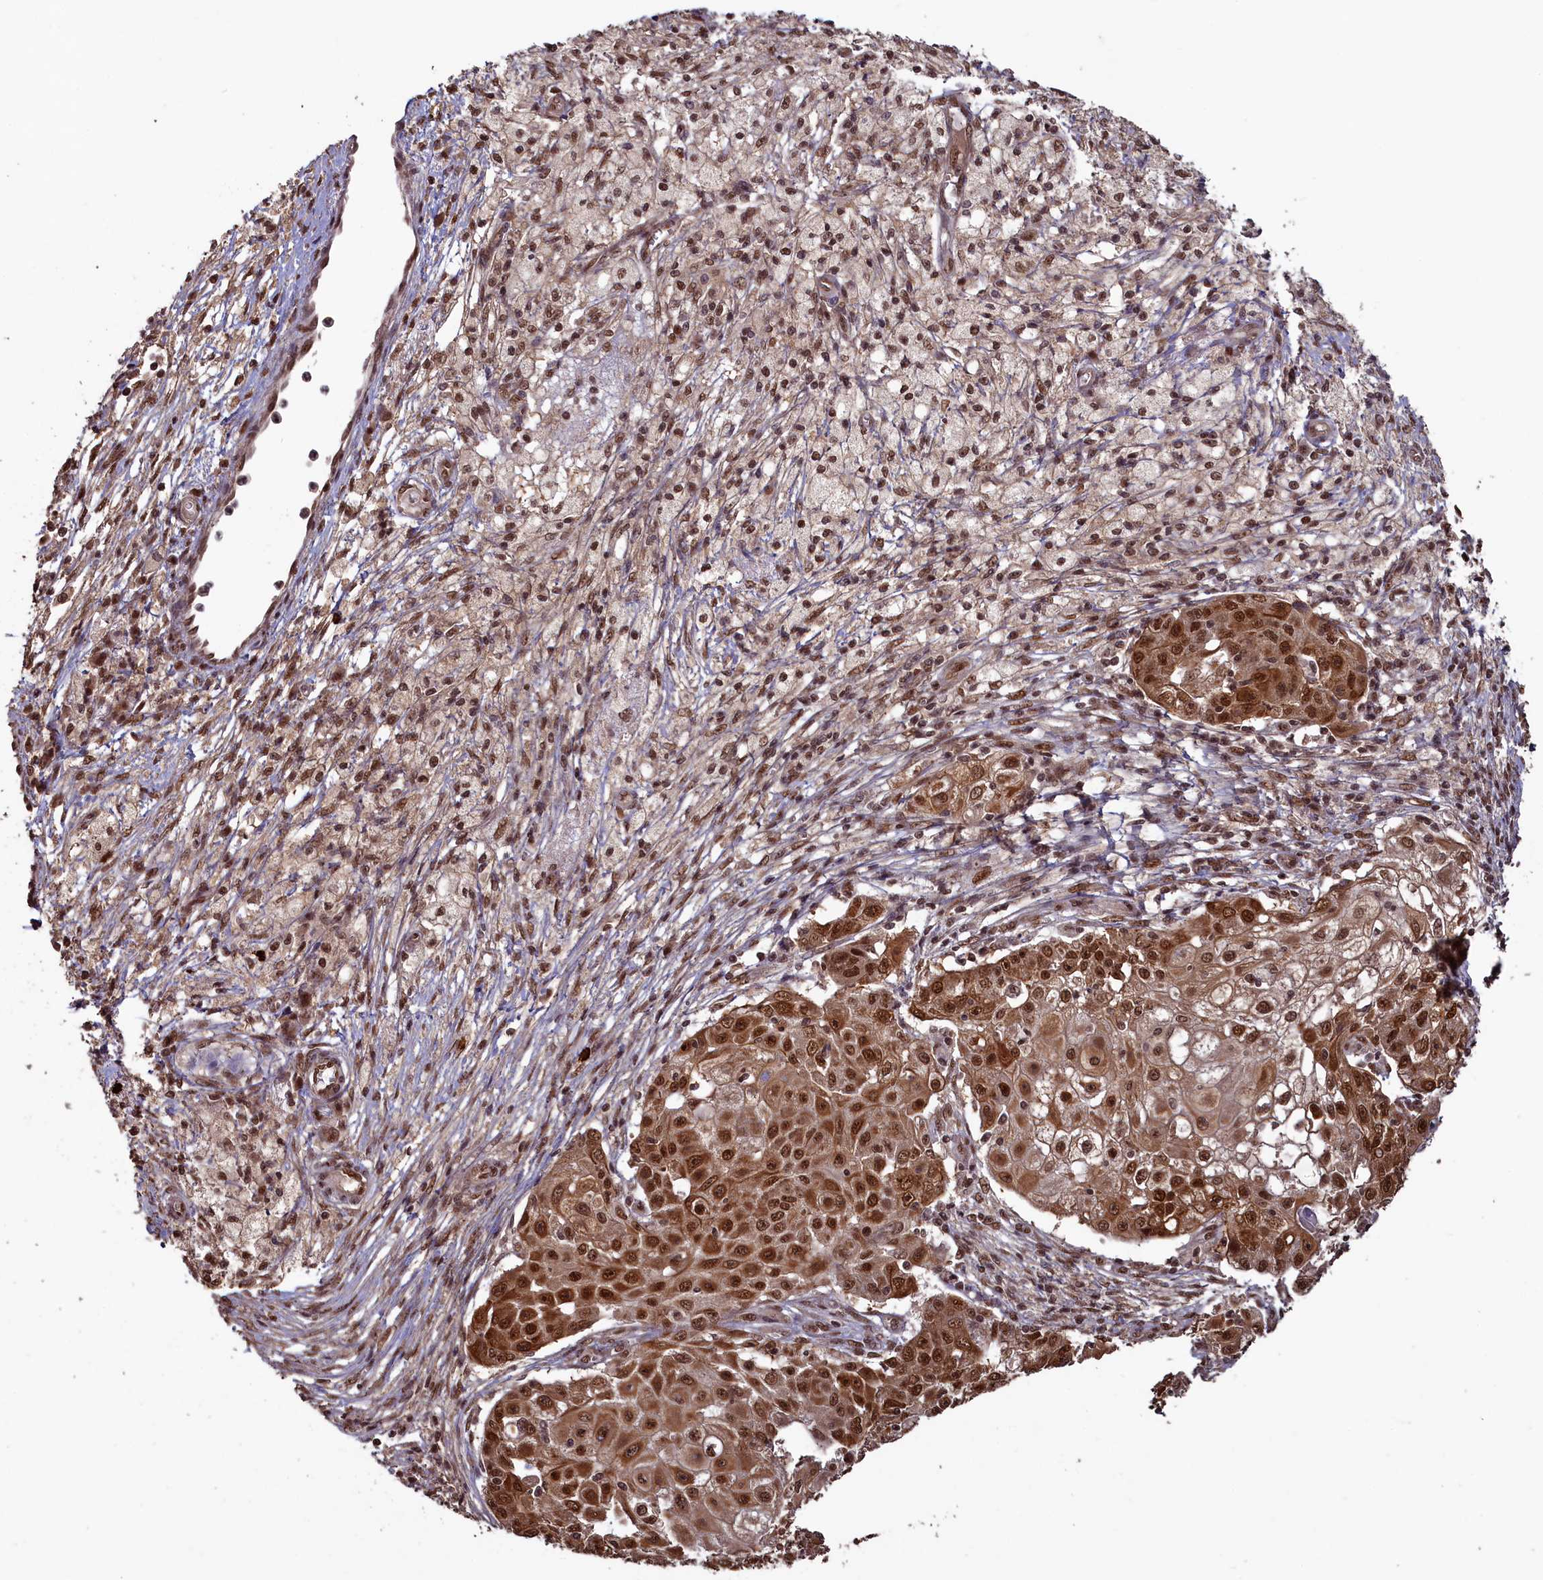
{"staining": {"intensity": "strong", "quantity": ">75%", "location": "cytoplasmic/membranous,nuclear"}, "tissue": "ovarian cancer", "cell_type": "Tumor cells", "image_type": "cancer", "snomed": [{"axis": "morphology", "description": "Carcinoma, endometroid"}, {"axis": "topography", "description": "Ovary"}], "caption": "Ovarian cancer (endometroid carcinoma) stained for a protein (brown) shows strong cytoplasmic/membranous and nuclear positive staining in about >75% of tumor cells.", "gene": "NAE1", "patient": {"sex": "female", "age": 42}}